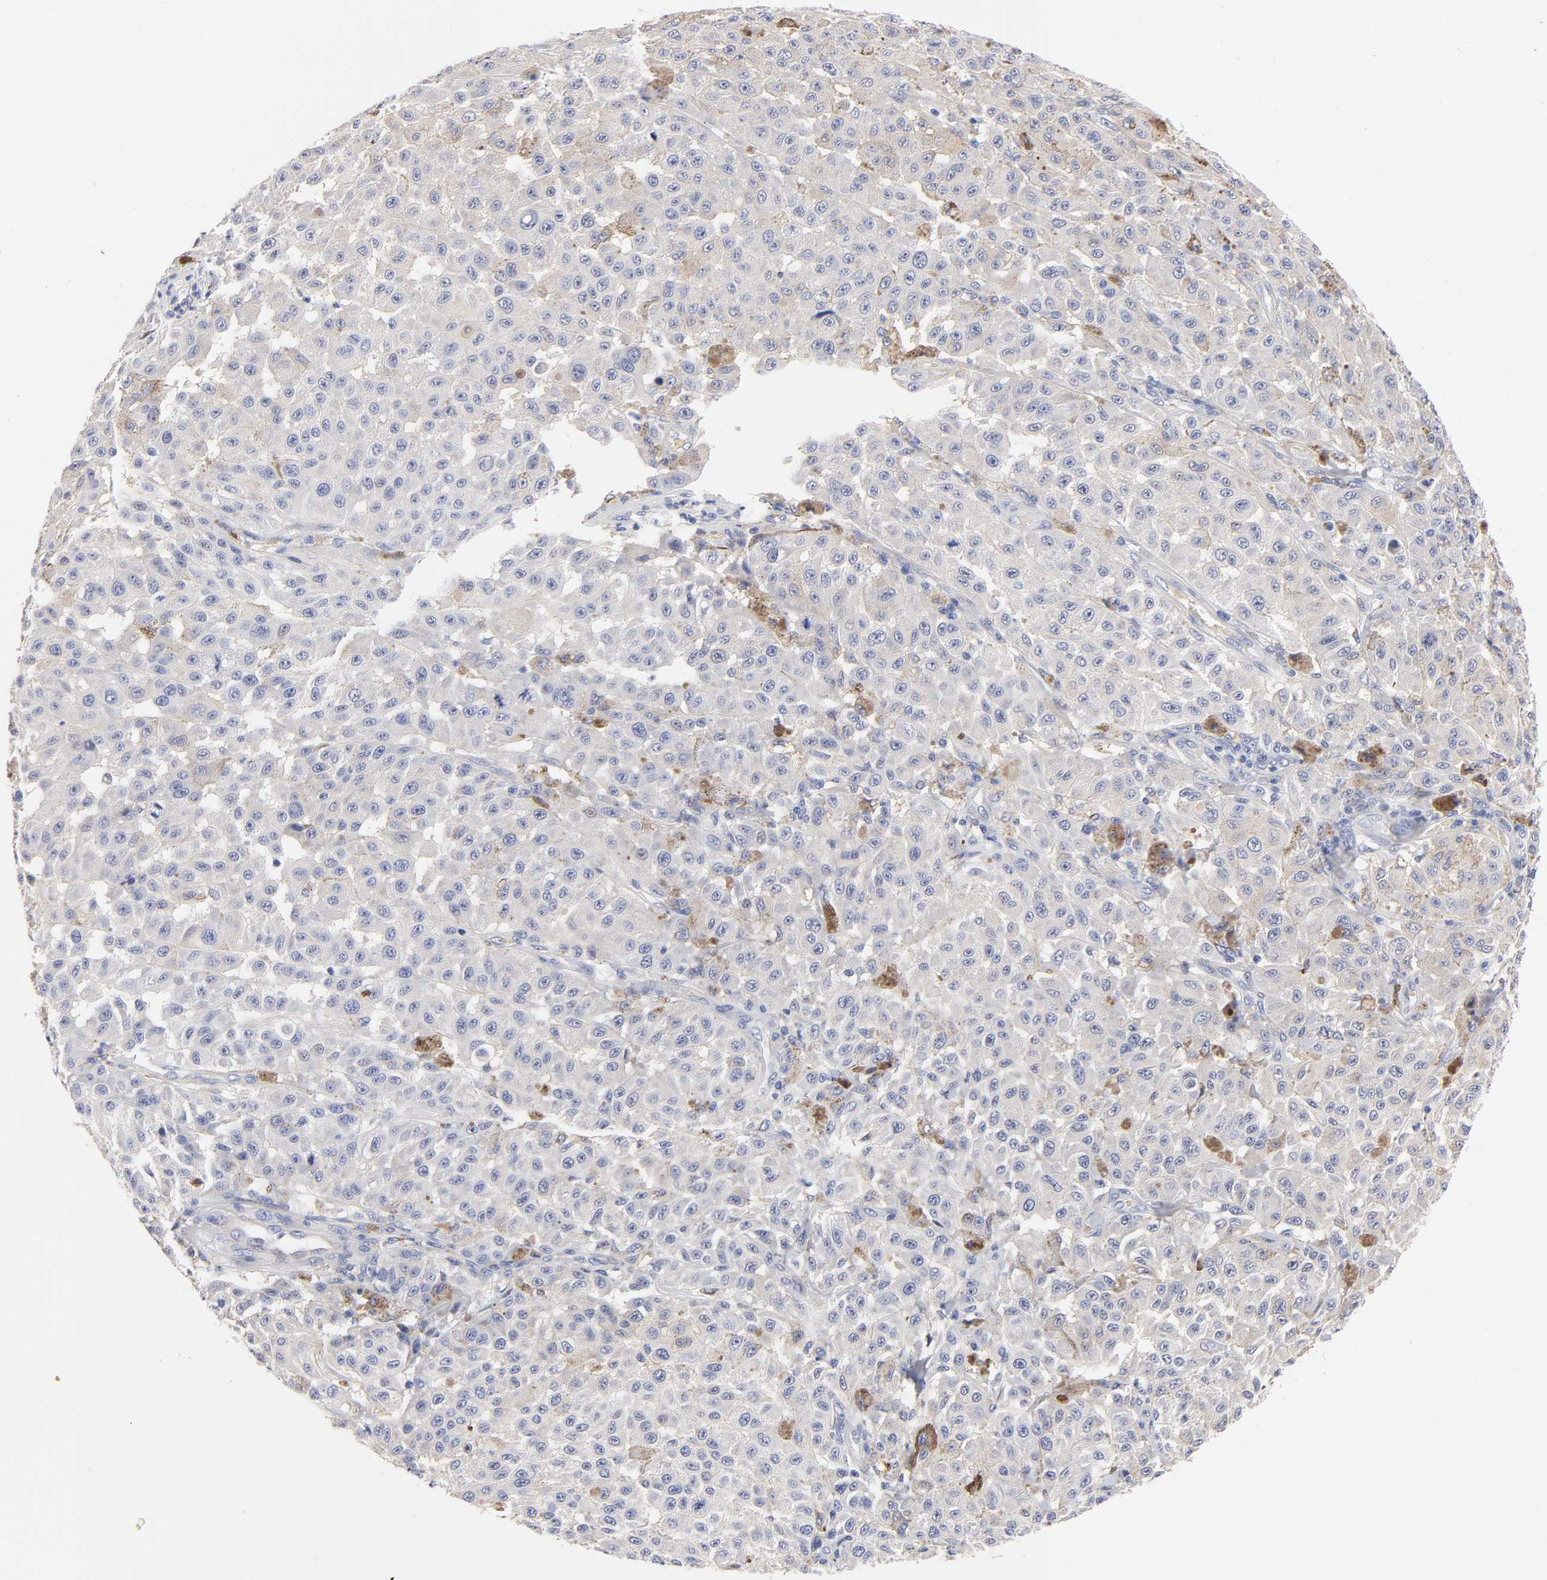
{"staining": {"intensity": "negative", "quantity": "none", "location": "none"}, "tissue": "melanoma", "cell_type": "Tumor cells", "image_type": "cancer", "snomed": [{"axis": "morphology", "description": "Malignant melanoma, NOS"}, {"axis": "topography", "description": "Skin"}], "caption": "There is no significant positivity in tumor cells of malignant melanoma.", "gene": "FBXO10", "patient": {"sex": "female", "age": 64}}